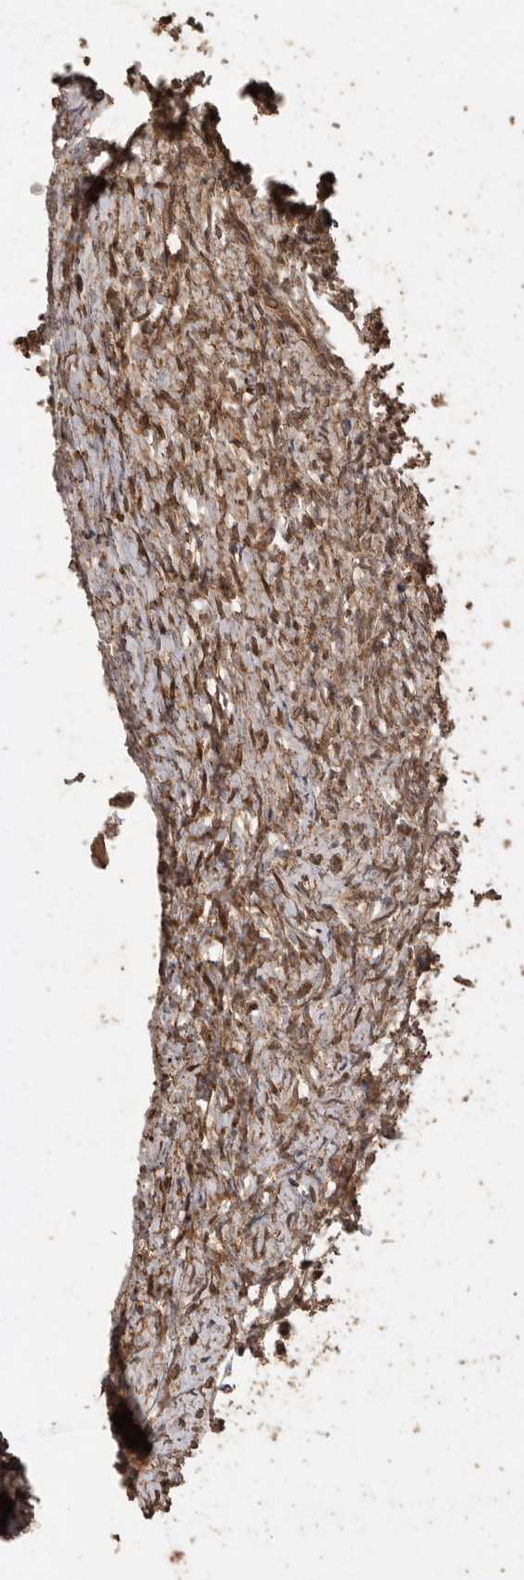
{"staining": {"intensity": "moderate", "quantity": ">75%", "location": "cytoplasmic/membranous"}, "tissue": "ovary", "cell_type": "Follicle cells", "image_type": "normal", "snomed": [{"axis": "morphology", "description": "Normal tissue, NOS"}, {"axis": "topography", "description": "Ovary"}], "caption": "An IHC photomicrograph of unremarkable tissue is shown. Protein staining in brown highlights moderate cytoplasmic/membranous positivity in ovary within follicle cells. (DAB (3,3'-diaminobenzidine) = brown stain, brightfield microscopy at high magnification).", "gene": "PINK1", "patient": {"sex": "female", "age": 41}}